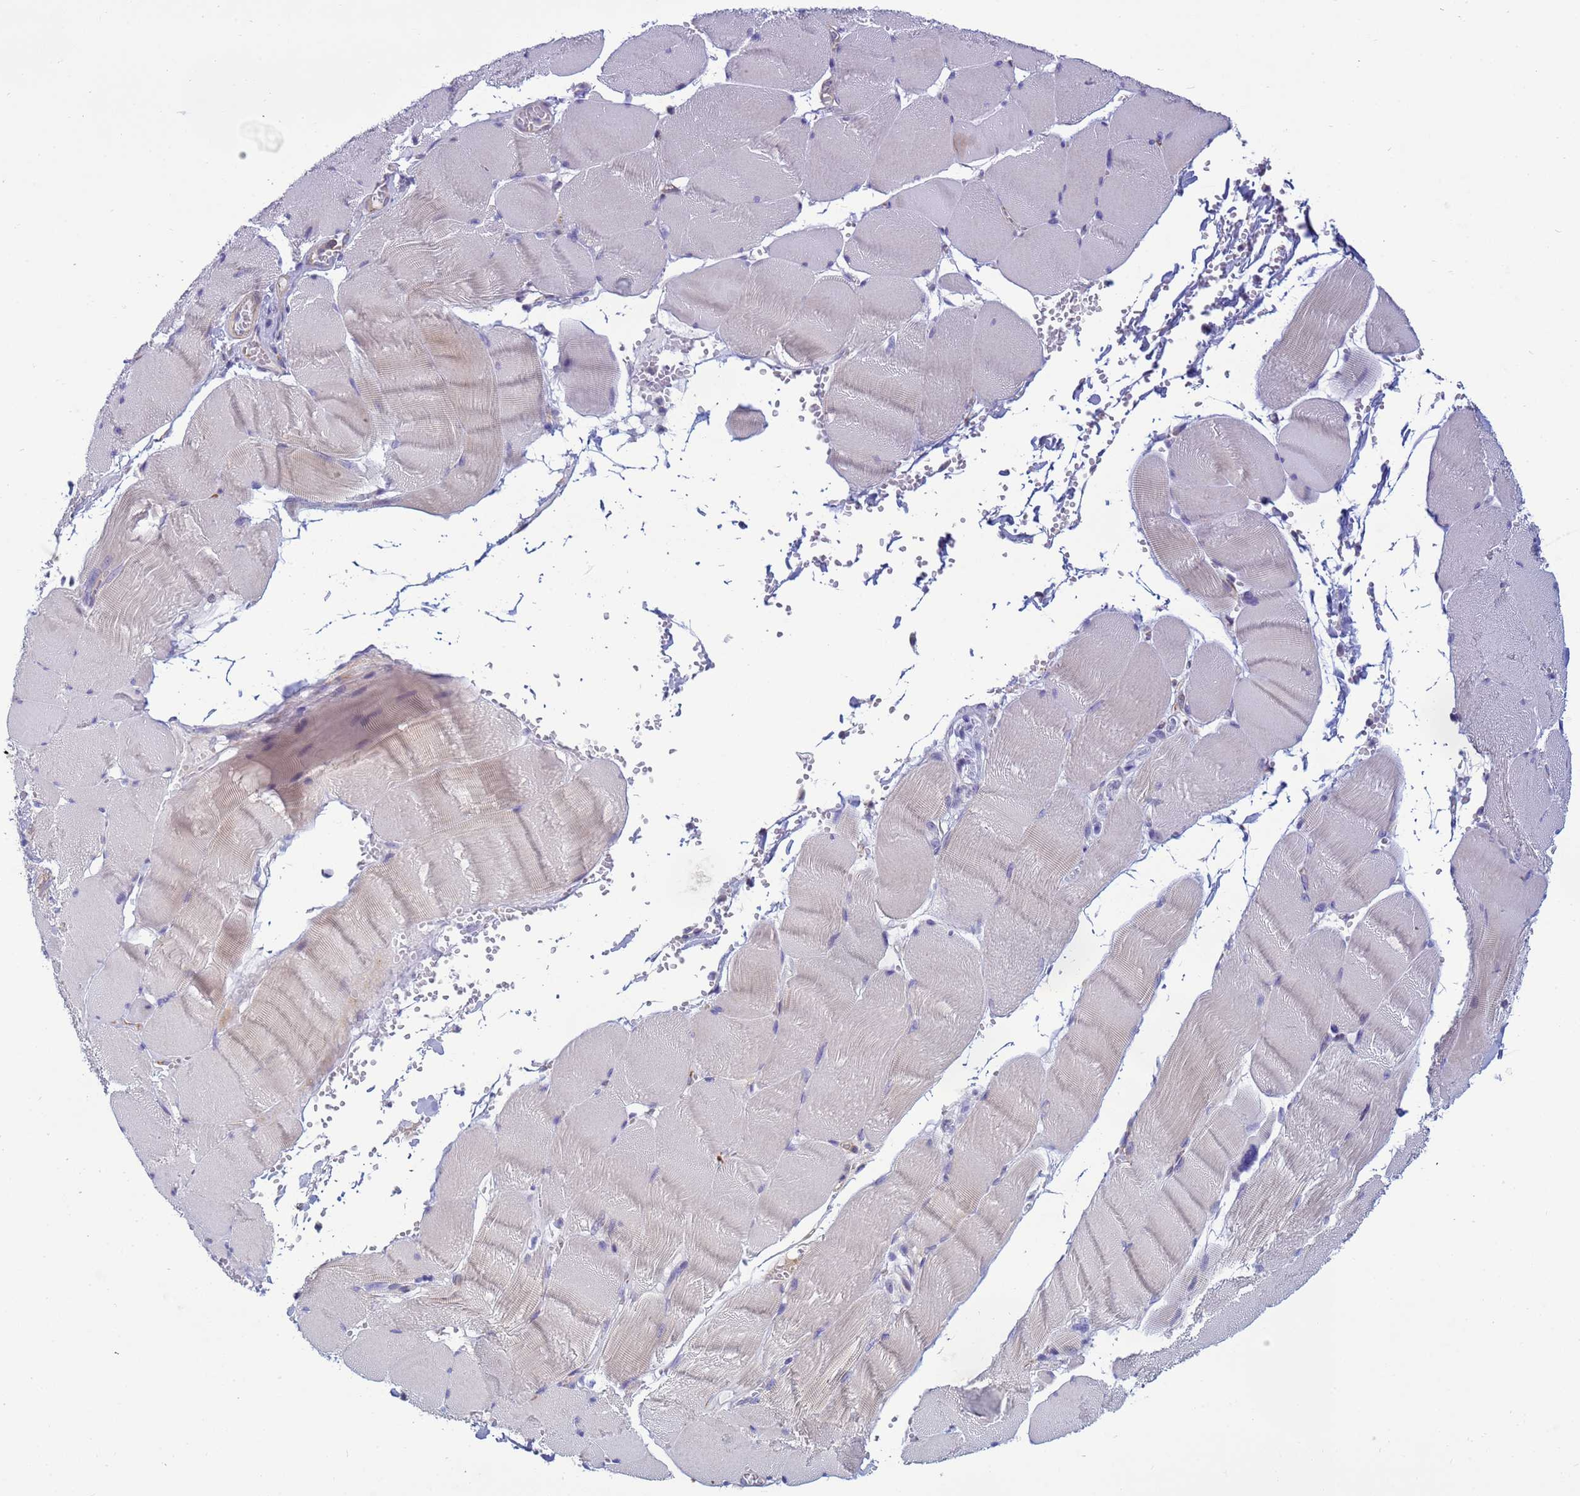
{"staining": {"intensity": "negative", "quantity": "none", "location": "none"}, "tissue": "adipose tissue", "cell_type": "Adipocytes", "image_type": "normal", "snomed": [{"axis": "morphology", "description": "Normal tissue, NOS"}, {"axis": "topography", "description": "Skeletal muscle"}, {"axis": "topography", "description": "Peripheral nerve tissue"}], "caption": "This is an immunohistochemistry (IHC) histopathology image of normal human adipose tissue. There is no expression in adipocytes.", "gene": "TRPC6", "patient": {"sex": "female", "age": 55}}